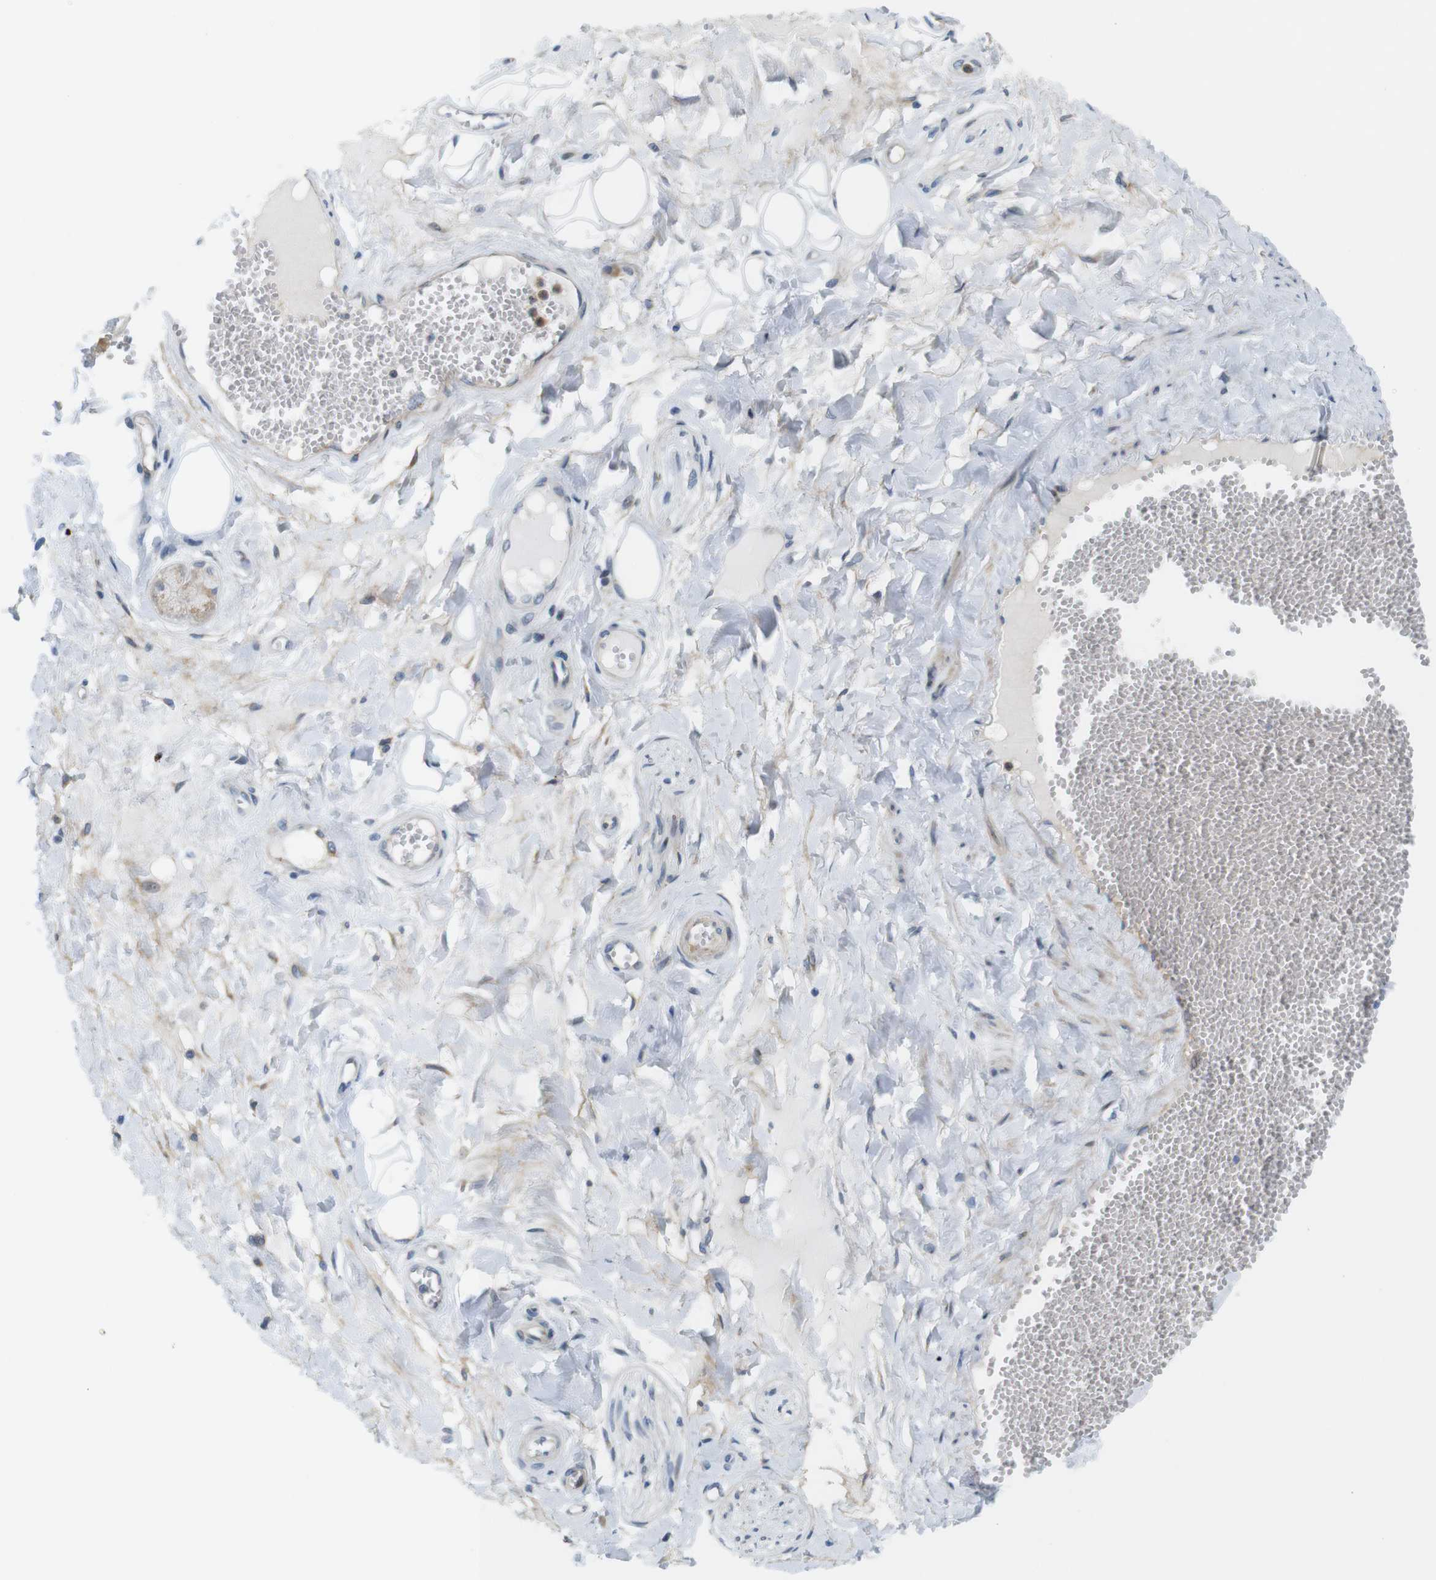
{"staining": {"intensity": "negative", "quantity": "none", "location": "none"}, "tissue": "adipose tissue", "cell_type": "Adipocytes", "image_type": "normal", "snomed": [{"axis": "morphology", "description": "Normal tissue, NOS"}, {"axis": "morphology", "description": "Inflammation, NOS"}, {"axis": "topography", "description": "Salivary gland"}, {"axis": "topography", "description": "Peripheral nerve tissue"}], "caption": "DAB (3,3'-diaminobenzidine) immunohistochemical staining of unremarkable human adipose tissue exhibits no significant positivity in adipocytes. The staining is performed using DAB (3,3'-diaminobenzidine) brown chromogen with nuclei counter-stained in using hematoxylin.", "gene": "ZDHHC3", "patient": {"sex": "female", "age": 75}}